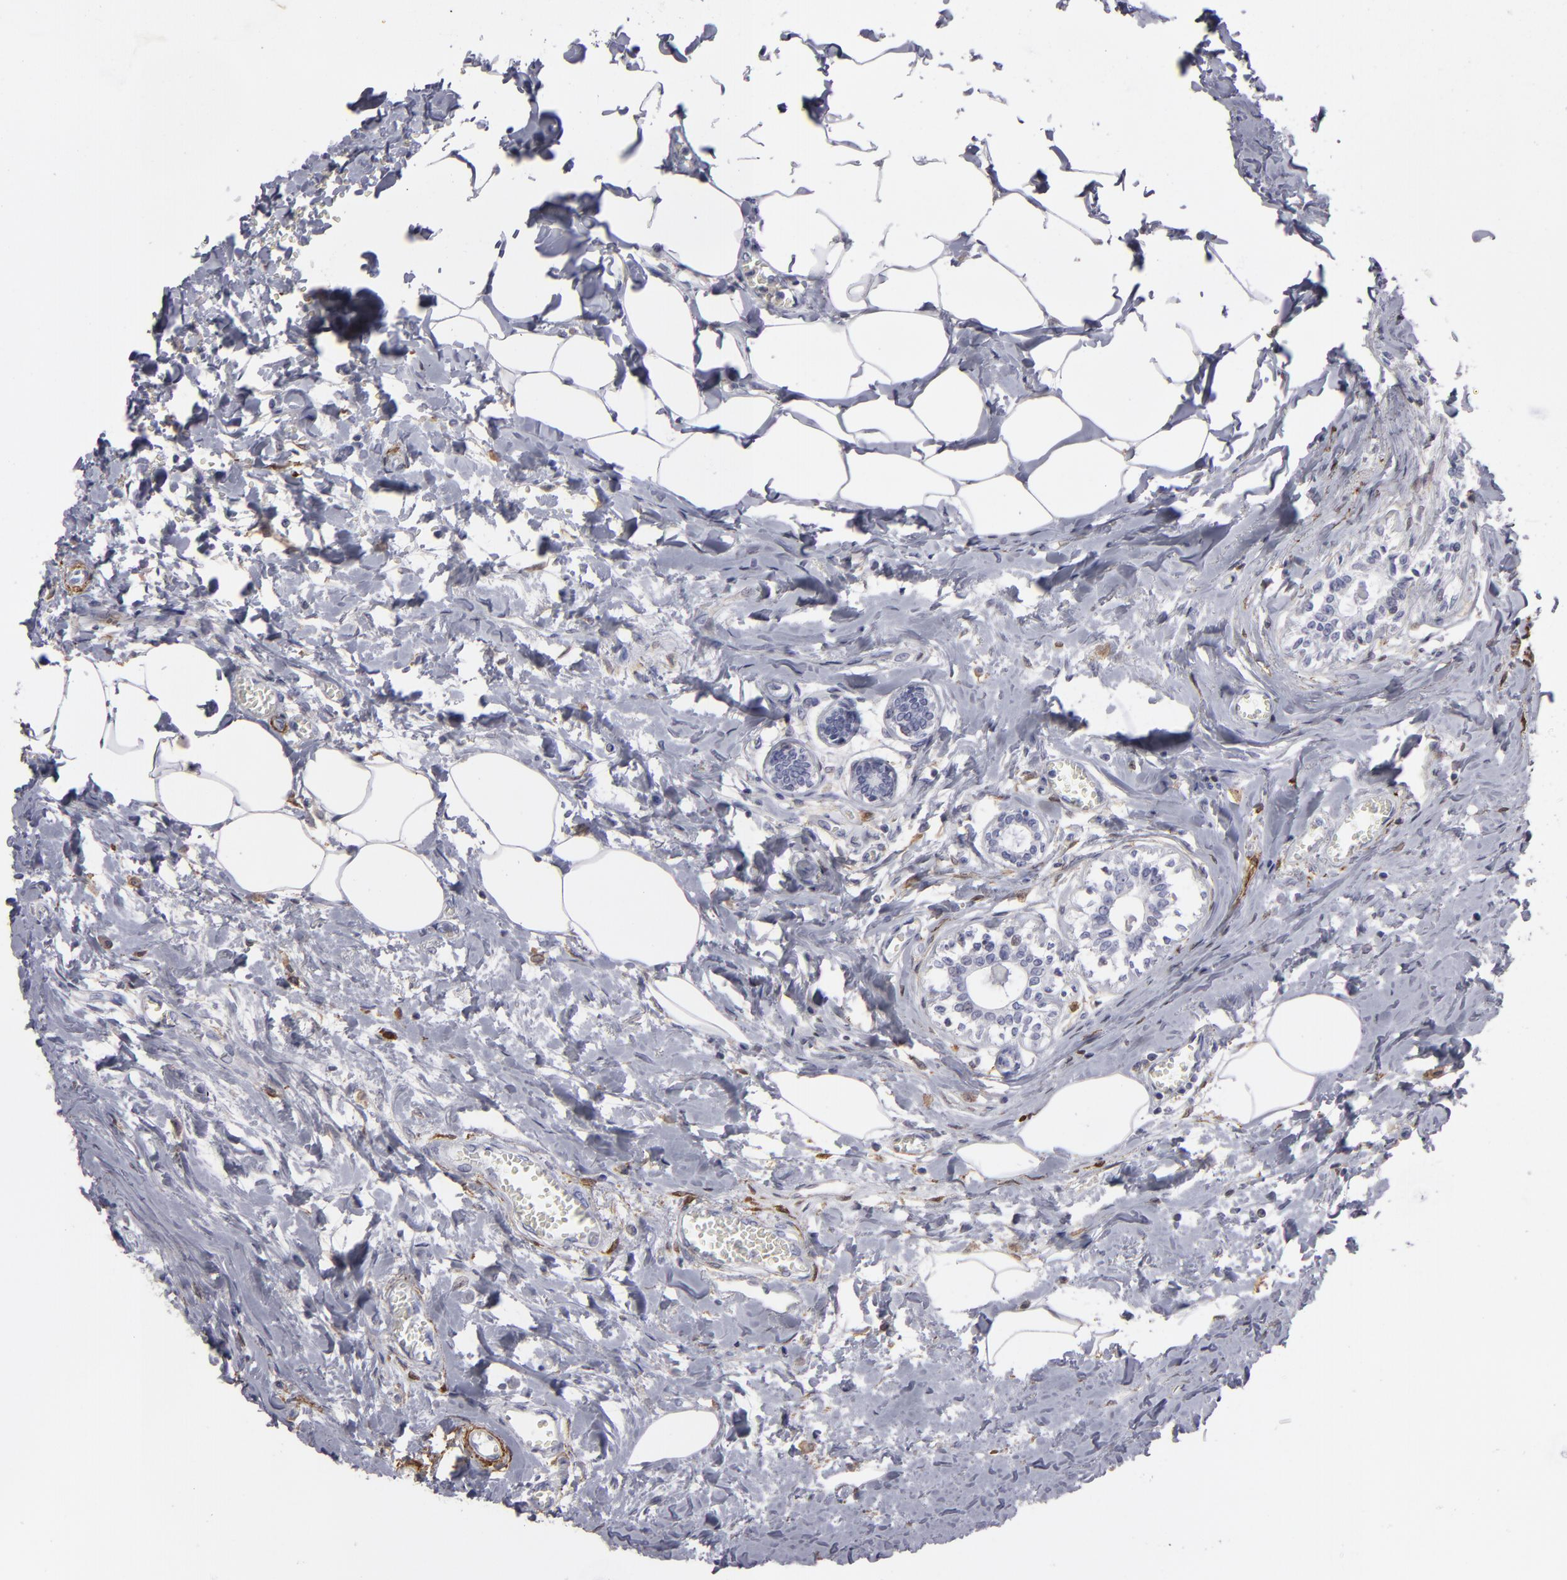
{"staining": {"intensity": "negative", "quantity": "none", "location": "none"}, "tissue": "breast cancer", "cell_type": "Tumor cells", "image_type": "cancer", "snomed": [{"axis": "morphology", "description": "Duct carcinoma"}, {"axis": "topography", "description": "Breast"}], "caption": "Immunohistochemical staining of human breast cancer reveals no significant positivity in tumor cells.", "gene": "SEMA3G", "patient": {"sex": "female", "age": 40}}